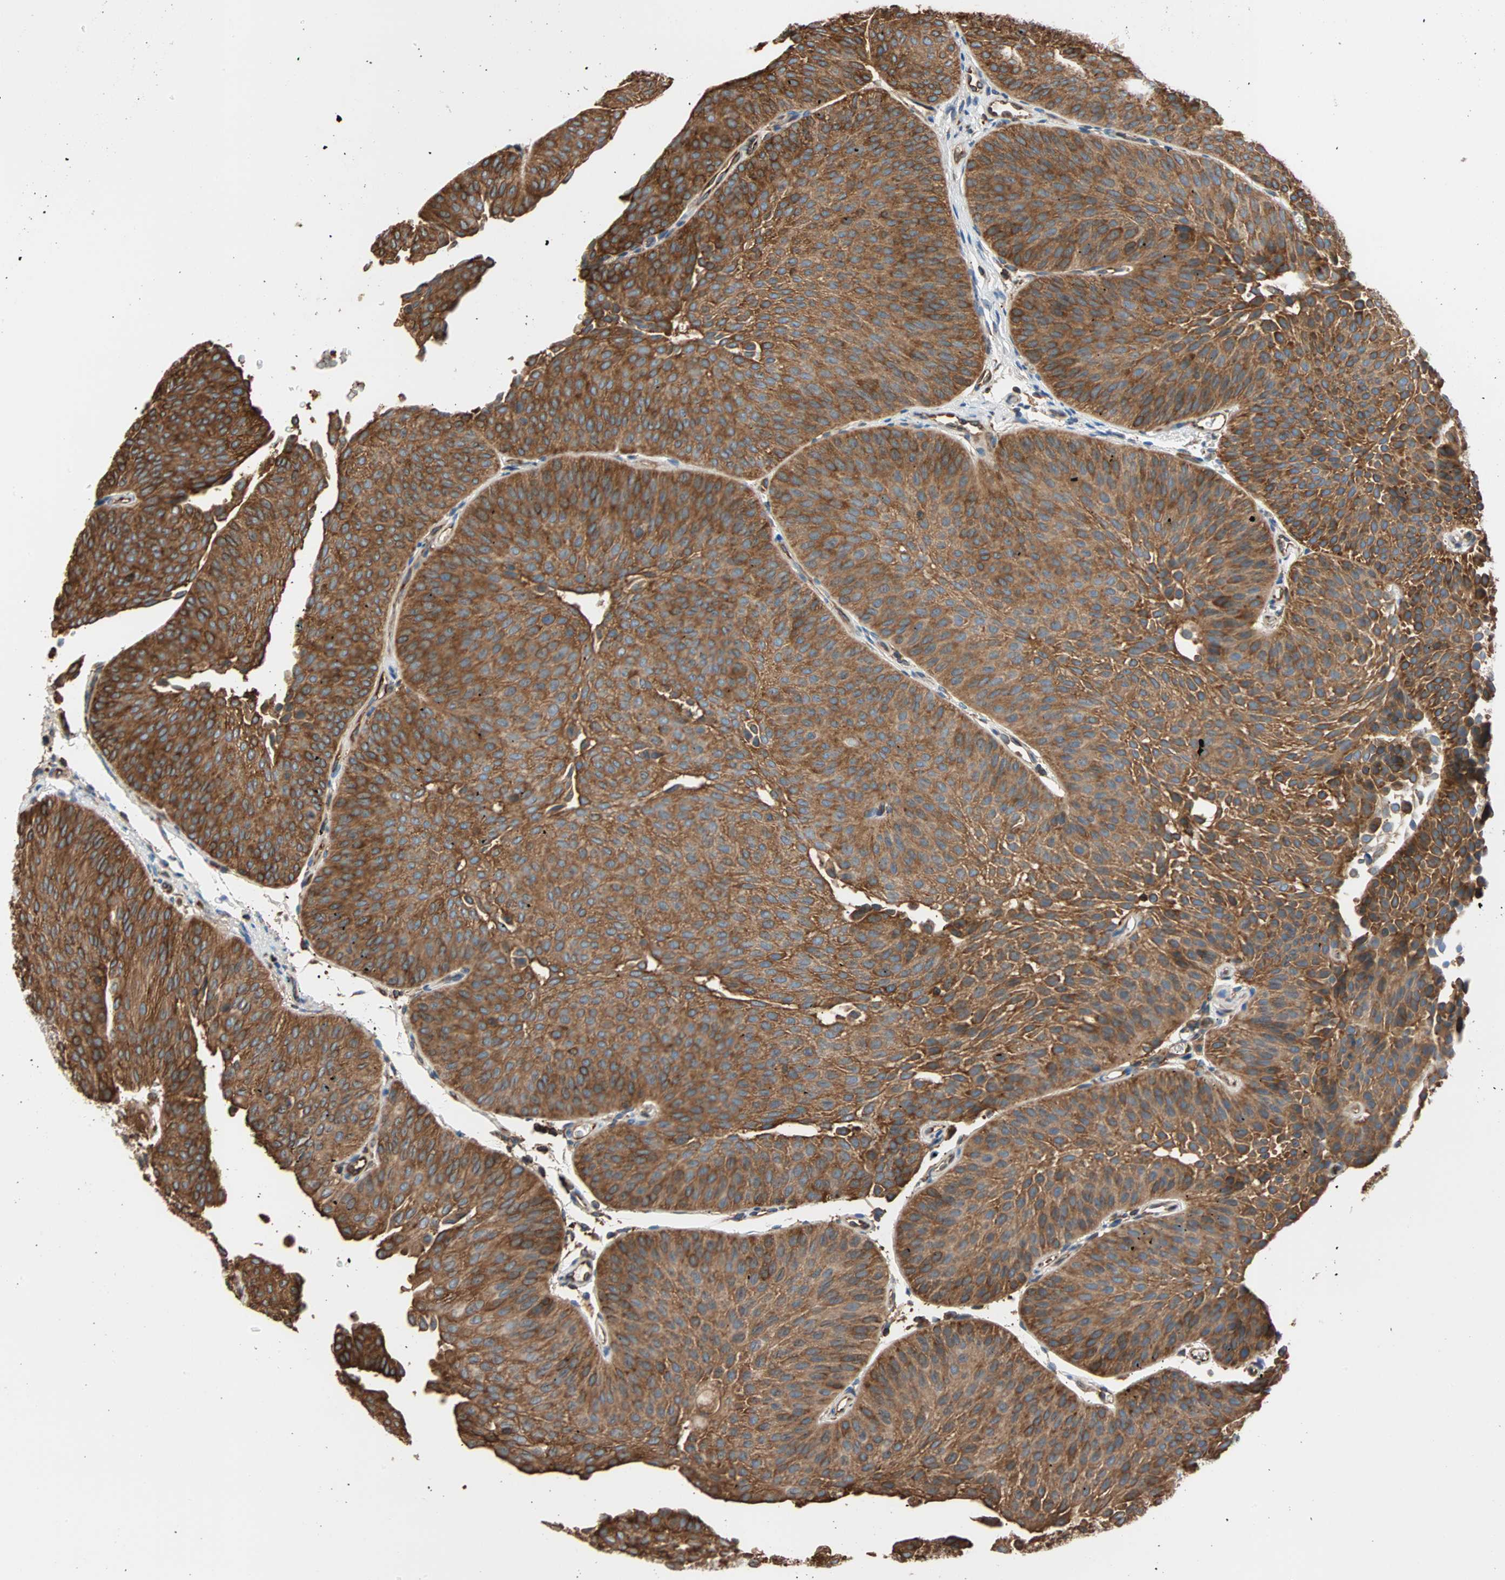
{"staining": {"intensity": "strong", "quantity": ">75%", "location": "cytoplasmic/membranous"}, "tissue": "urothelial cancer", "cell_type": "Tumor cells", "image_type": "cancer", "snomed": [{"axis": "morphology", "description": "Urothelial carcinoma, Low grade"}, {"axis": "topography", "description": "Urinary bladder"}], "caption": "Urothelial carcinoma (low-grade) was stained to show a protein in brown. There is high levels of strong cytoplasmic/membranous expression in about >75% of tumor cells. The staining was performed using DAB (3,3'-diaminobenzidine) to visualize the protein expression in brown, while the nuclei were stained in blue with hematoxylin (Magnification: 20x).", "gene": "EEF2", "patient": {"sex": "female", "age": 60}}